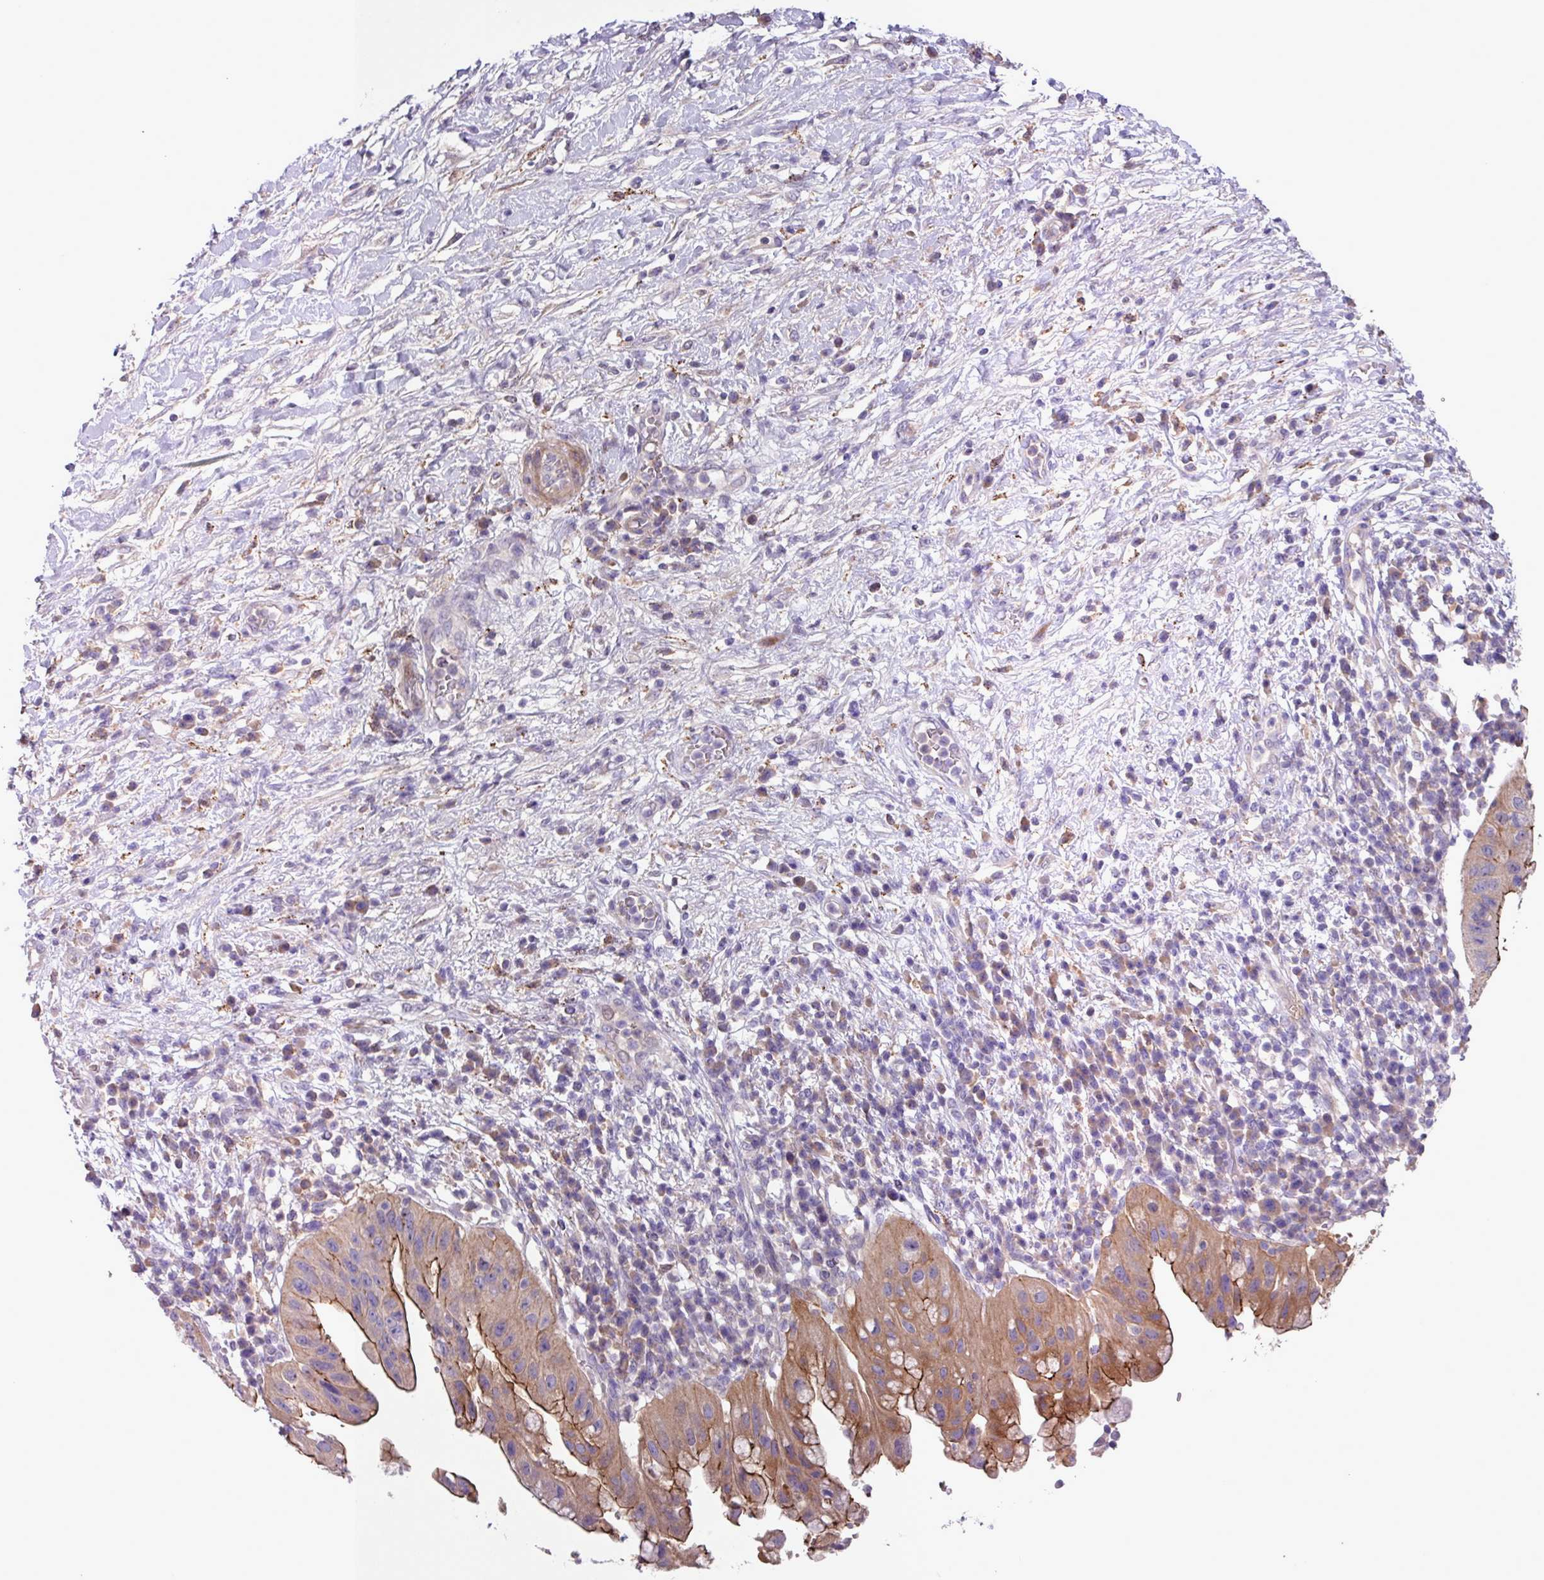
{"staining": {"intensity": "strong", "quantity": "25%-75%", "location": "cytoplasmic/membranous"}, "tissue": "pancreatic cancer", "cell_type": "Tumor cells", "image_type": "cancer", "snomed": [{"axis": "morphology", "description": "Adenocarcinoma, NOS"}, {"axis": "topography", "description": "Pancreas"}], "caption": "Human pancreatic adenocarcinoma stained with a brown dye shows strong cytoplasmic/membranous positive expression in approximately 25%-75% of tumor cells.", "gene": "IQCJ", "patient": {"sex": "male", "age": 68}}